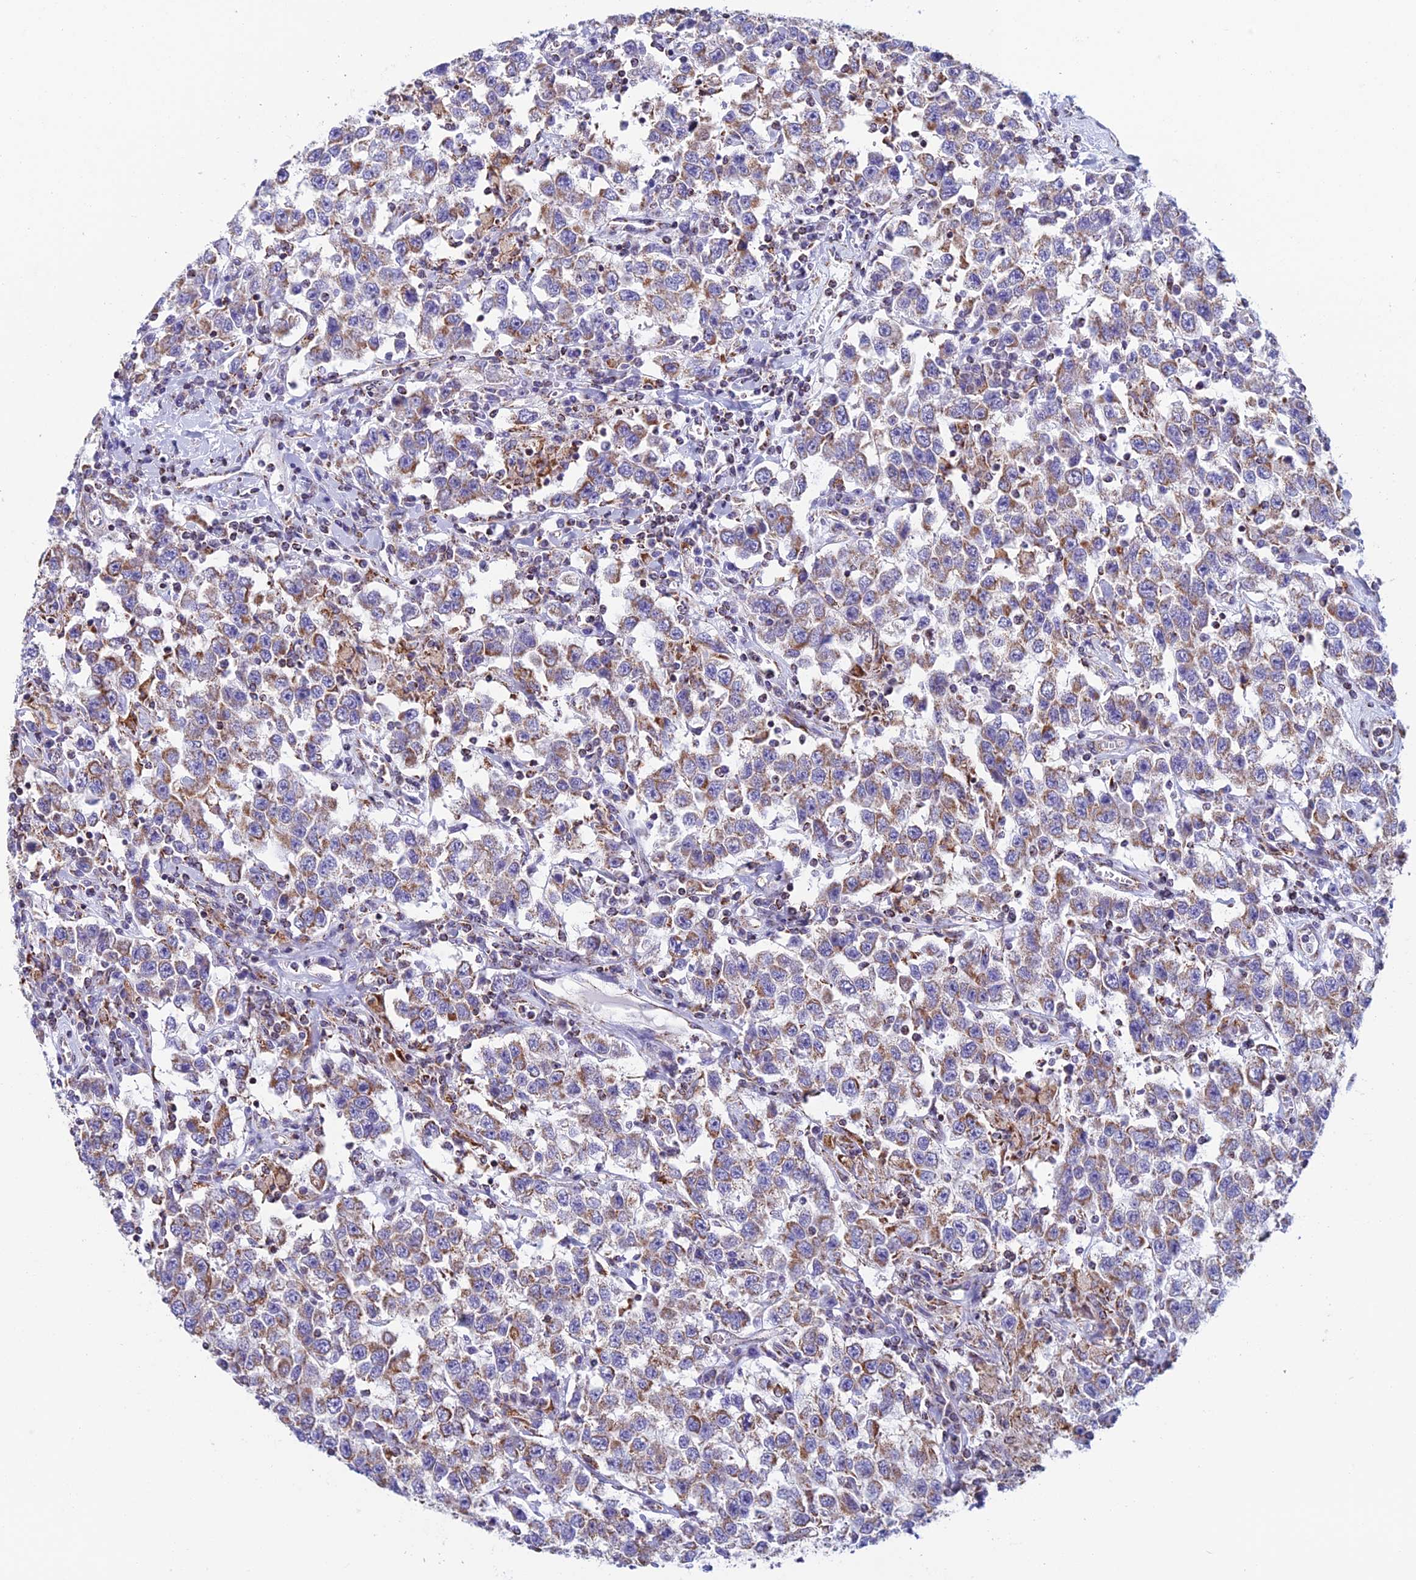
{"staining": {"intensity": "moderate", "quantity": ">75%", "location": "cytoplasmic/membranous"}, "tissue": "testis cancer", "cell_type": "Tumor cells", "image_type": "cancer", "snomed": [{"axis": "morphology", "description": "Seminoma, NOS"}, {"axis": "topography", "description": "Testis"}], "caption": "A brown stain labels moderate cytoplasmic/membranous staining of a protein in testis seminoma tumor cells.", "gene": "ZNG1B", "patient": {"sex": "male", "age": 41}}